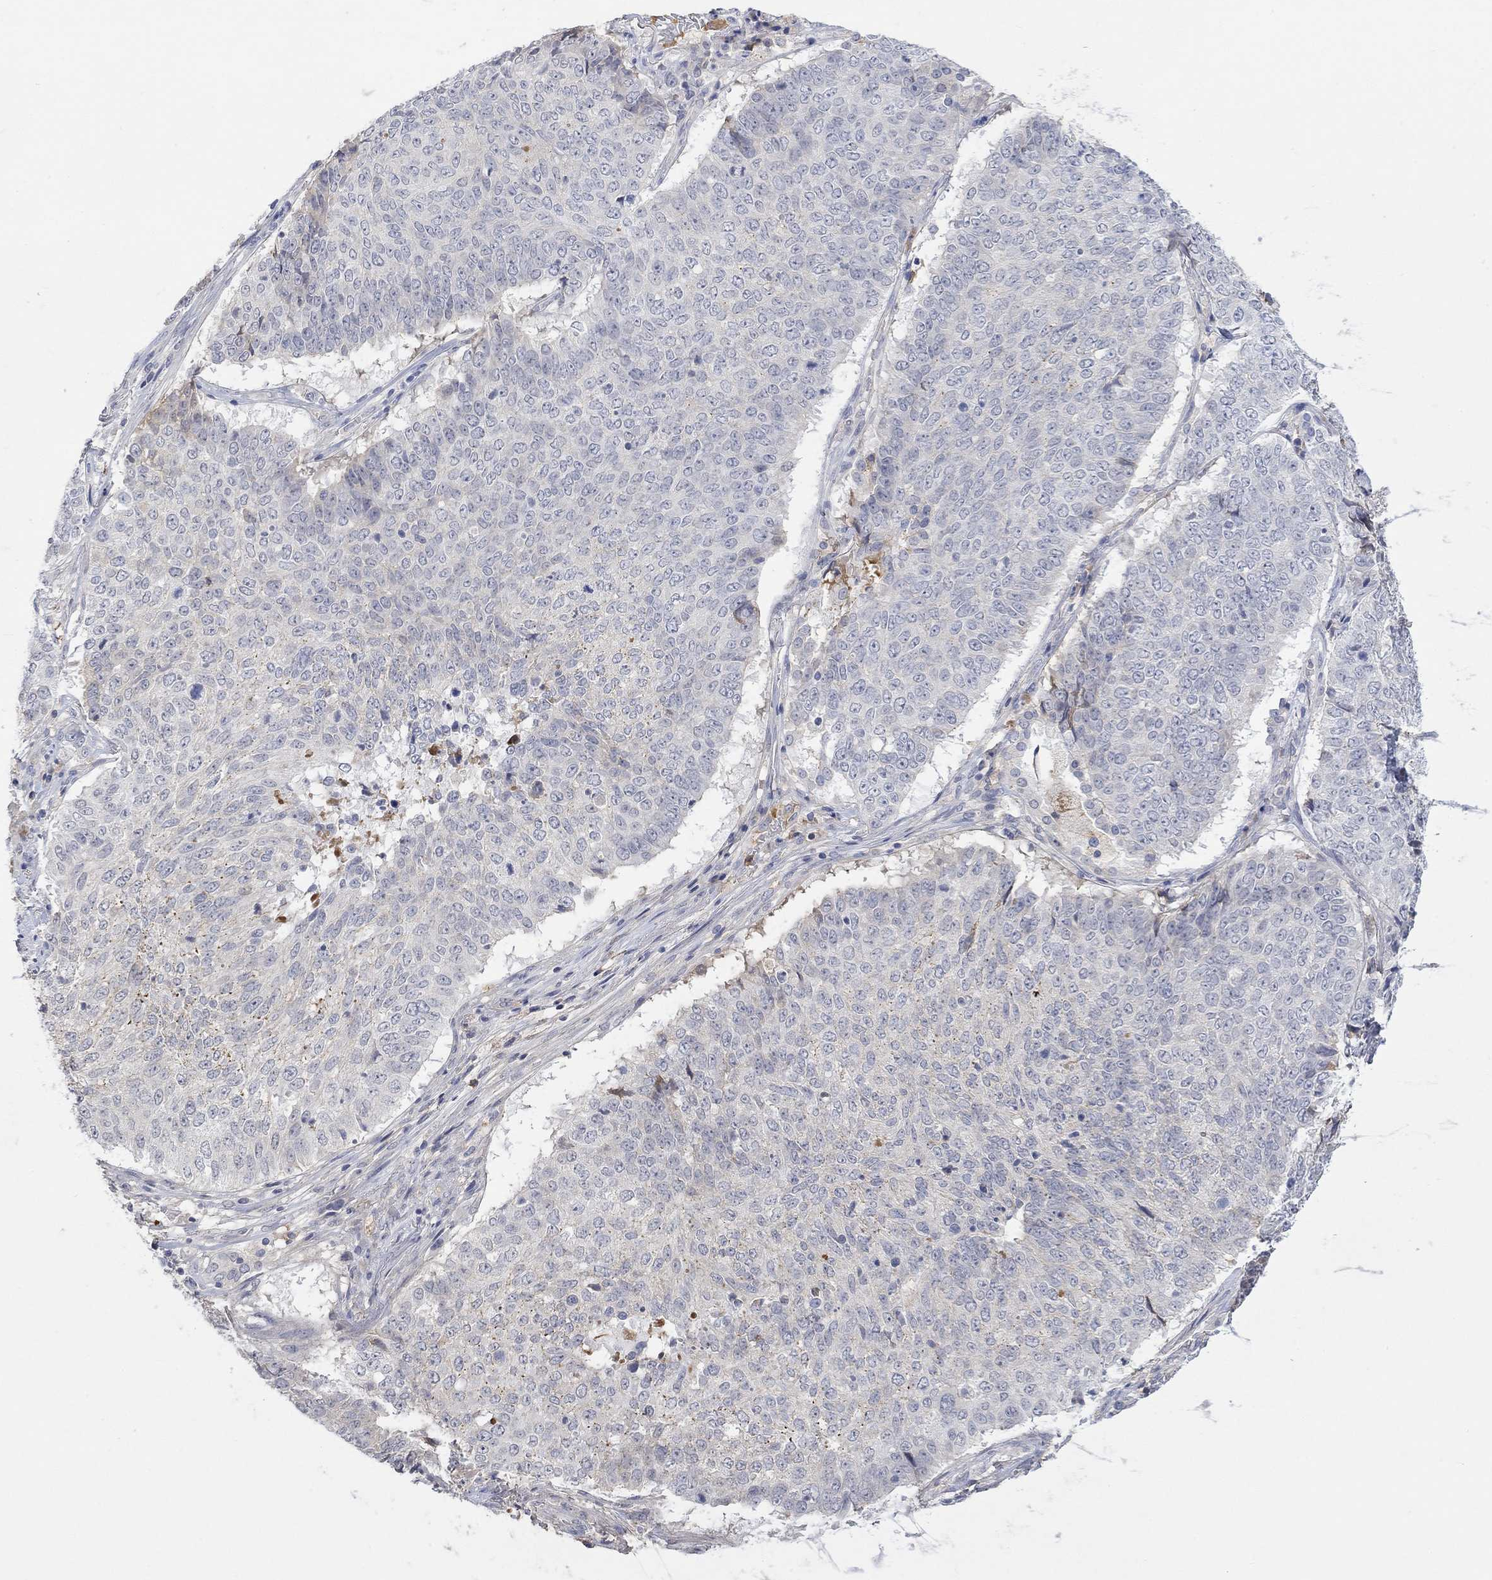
{"staining": {"intensity": "negative", "quantity": "none", "location": "none"}, "tissue": "lung cancer", "cell_type": "Tumor cells", "image_type": "cancer", "snomed": [{"axis": "morphology", "description": "Squamous cell carcinoma, NOS"}, {"axis": "topography", "description": "Lung"}], "caption": "Tumor cells show no significant positivity in lung cancer.", "gene": "MSTN", "patient": {"sex": "male", "age": 64}}